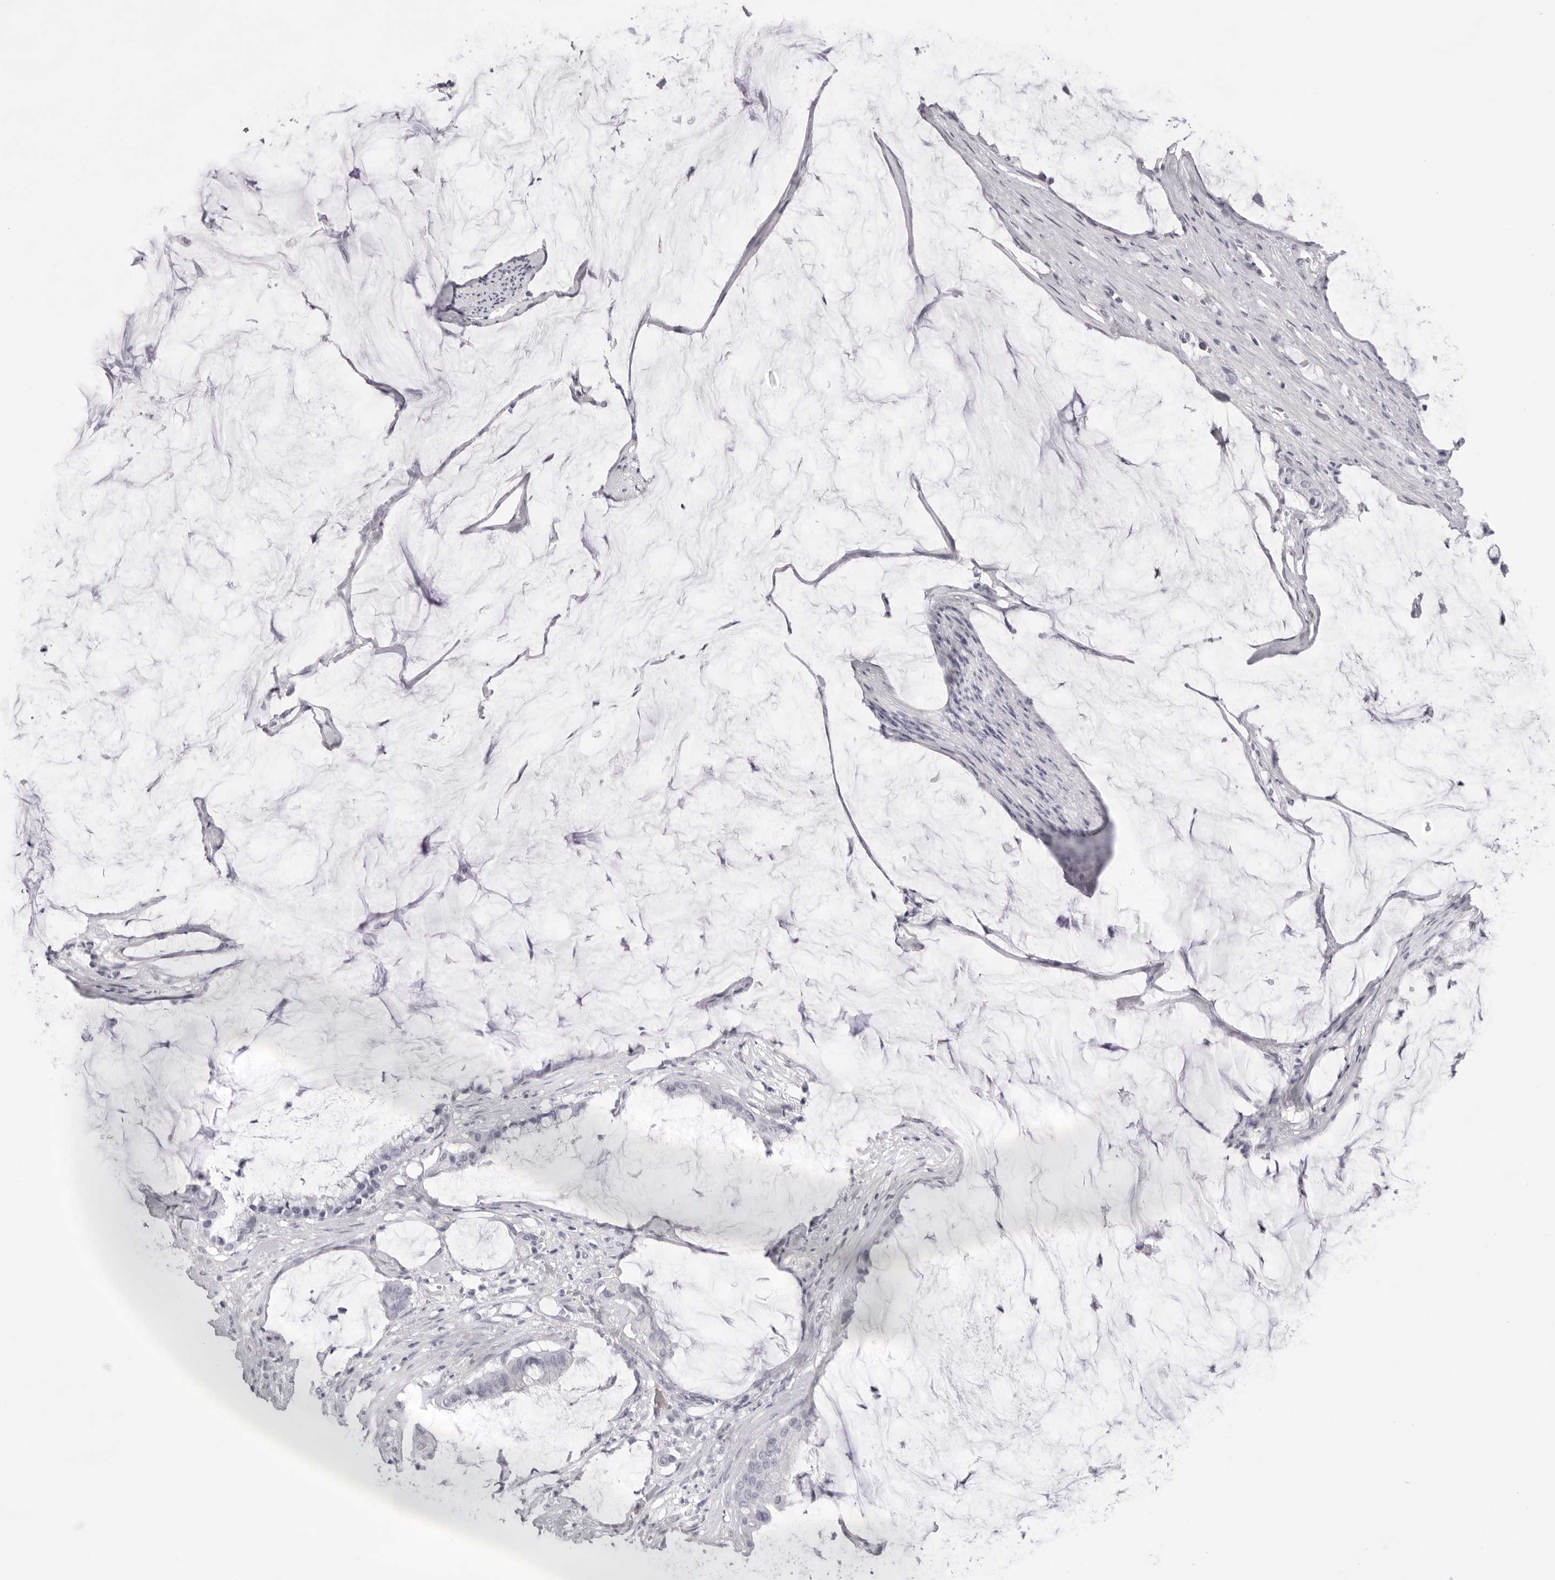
{"staining": {"intensity": "negative", "quantity": "none", "location": "none"}, "tissue": "pancreatic cancer", "cell_type": "Tumor cells", "image_type": "cancer", "snomed": [{"axis": "morphology", "description": "Adenocarcinoma, NOS"}, {"axis": "topography", "description": "Pancreas"}], "caption": "High magnification brightfield microscopy of pancreatic cancer stained with DAB (brown) and counterstained with hematoxylin (blue): tumor cells show no significant expression.", "gene": "SPTA1", "patient": {"sex": "male", "age": 41}}